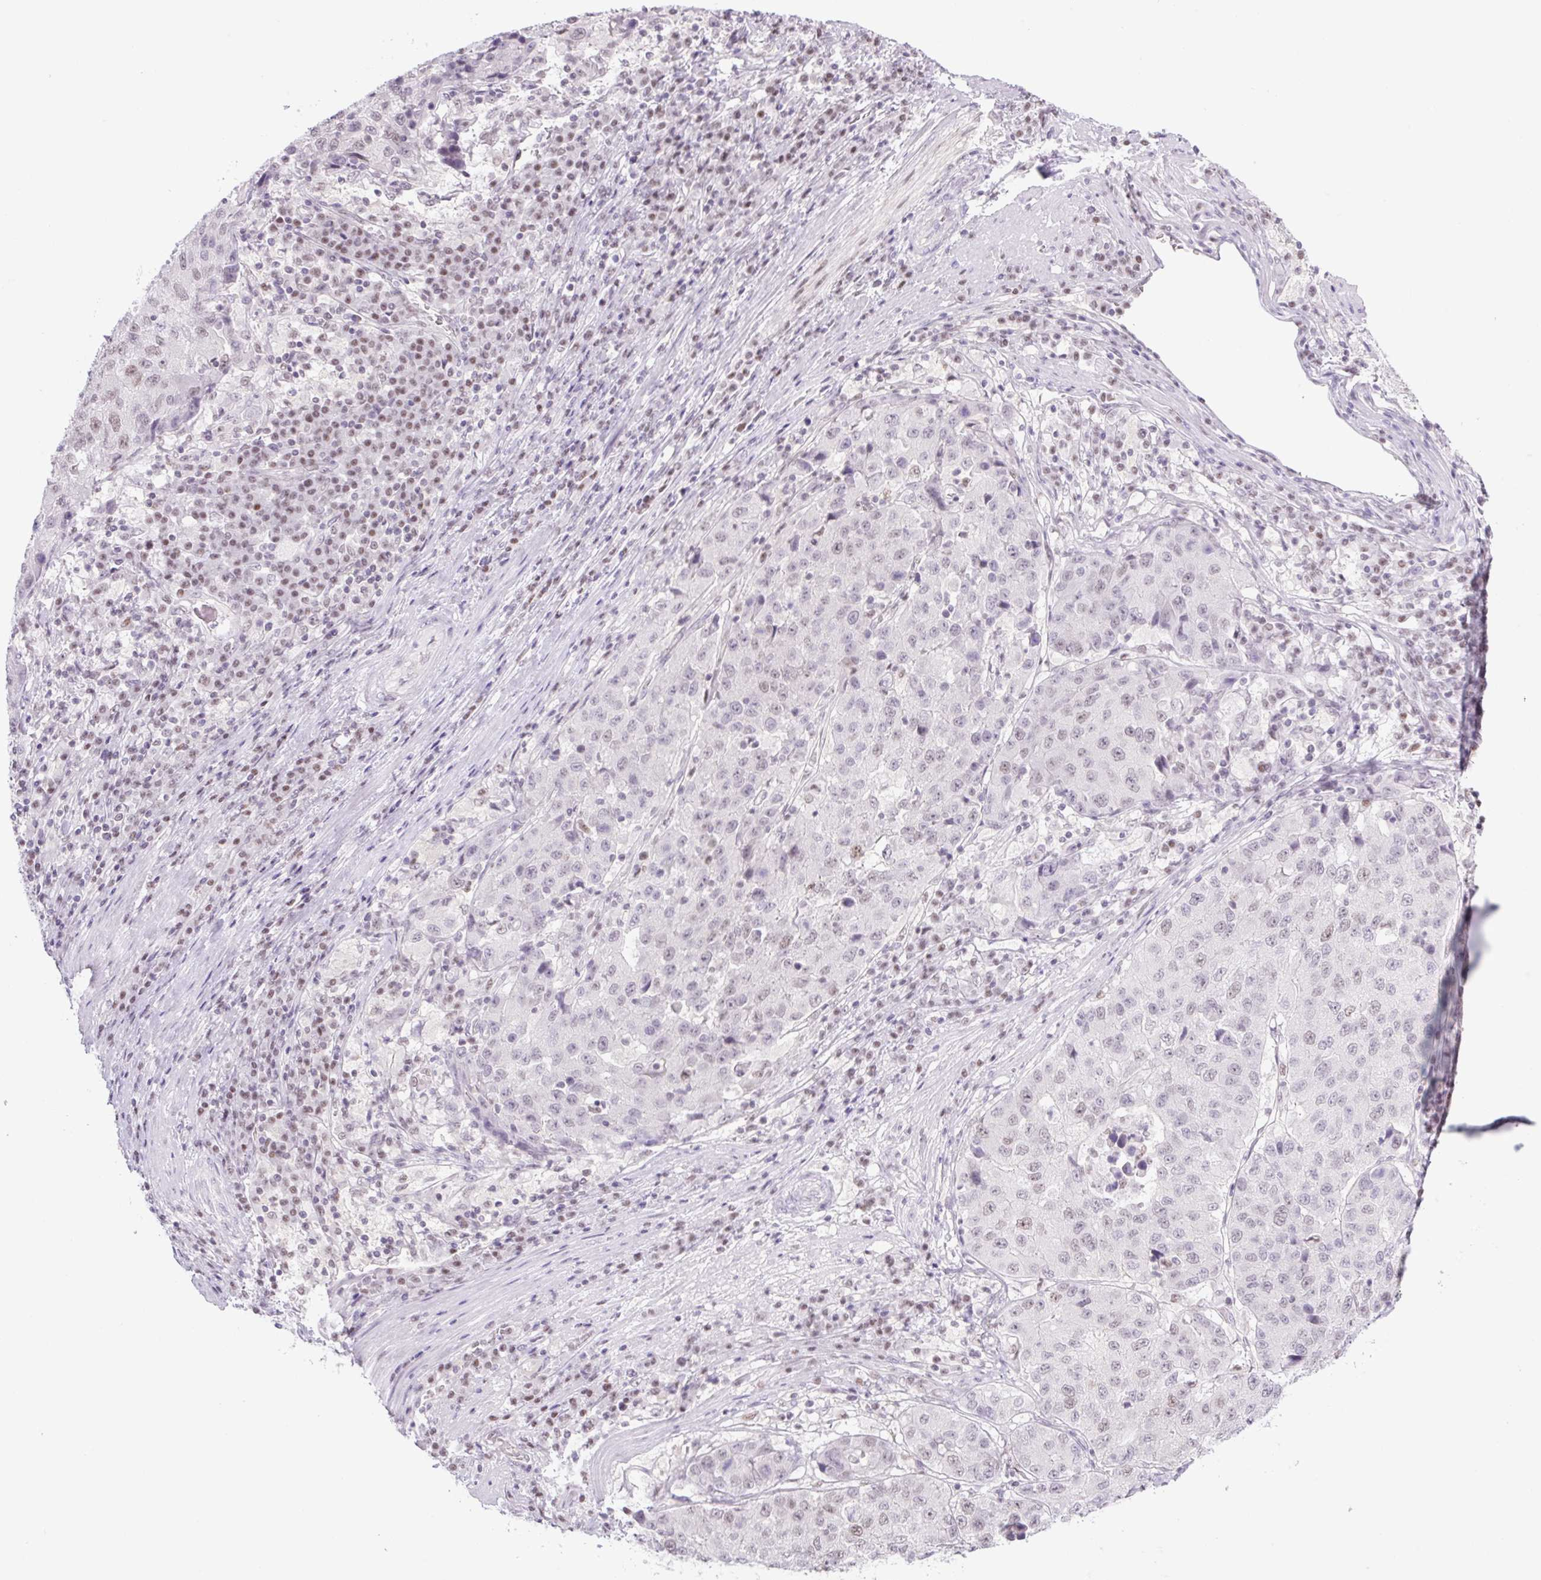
{"staining": {"intensity": "weak", "quantity": "<25%", "location": "nuclear"}, "tissue": "stomach cancer", "cell_type": "Tumor cells", "image_type": "cancer", "snomed": [{"axis": "morphology", "description": "Adenocarcinoma, NOS"}, {"axis": "topography", "description": "Stomach"}], "caption": "IHC of human stomach adenocarcinoma demonstrates no positivity in tumor cells. (Immunohistochemistry (ihc), brightfield microscopy, high magnification).", "gene": "TLE3", "patient": {"sex": "male", "age": 71}}